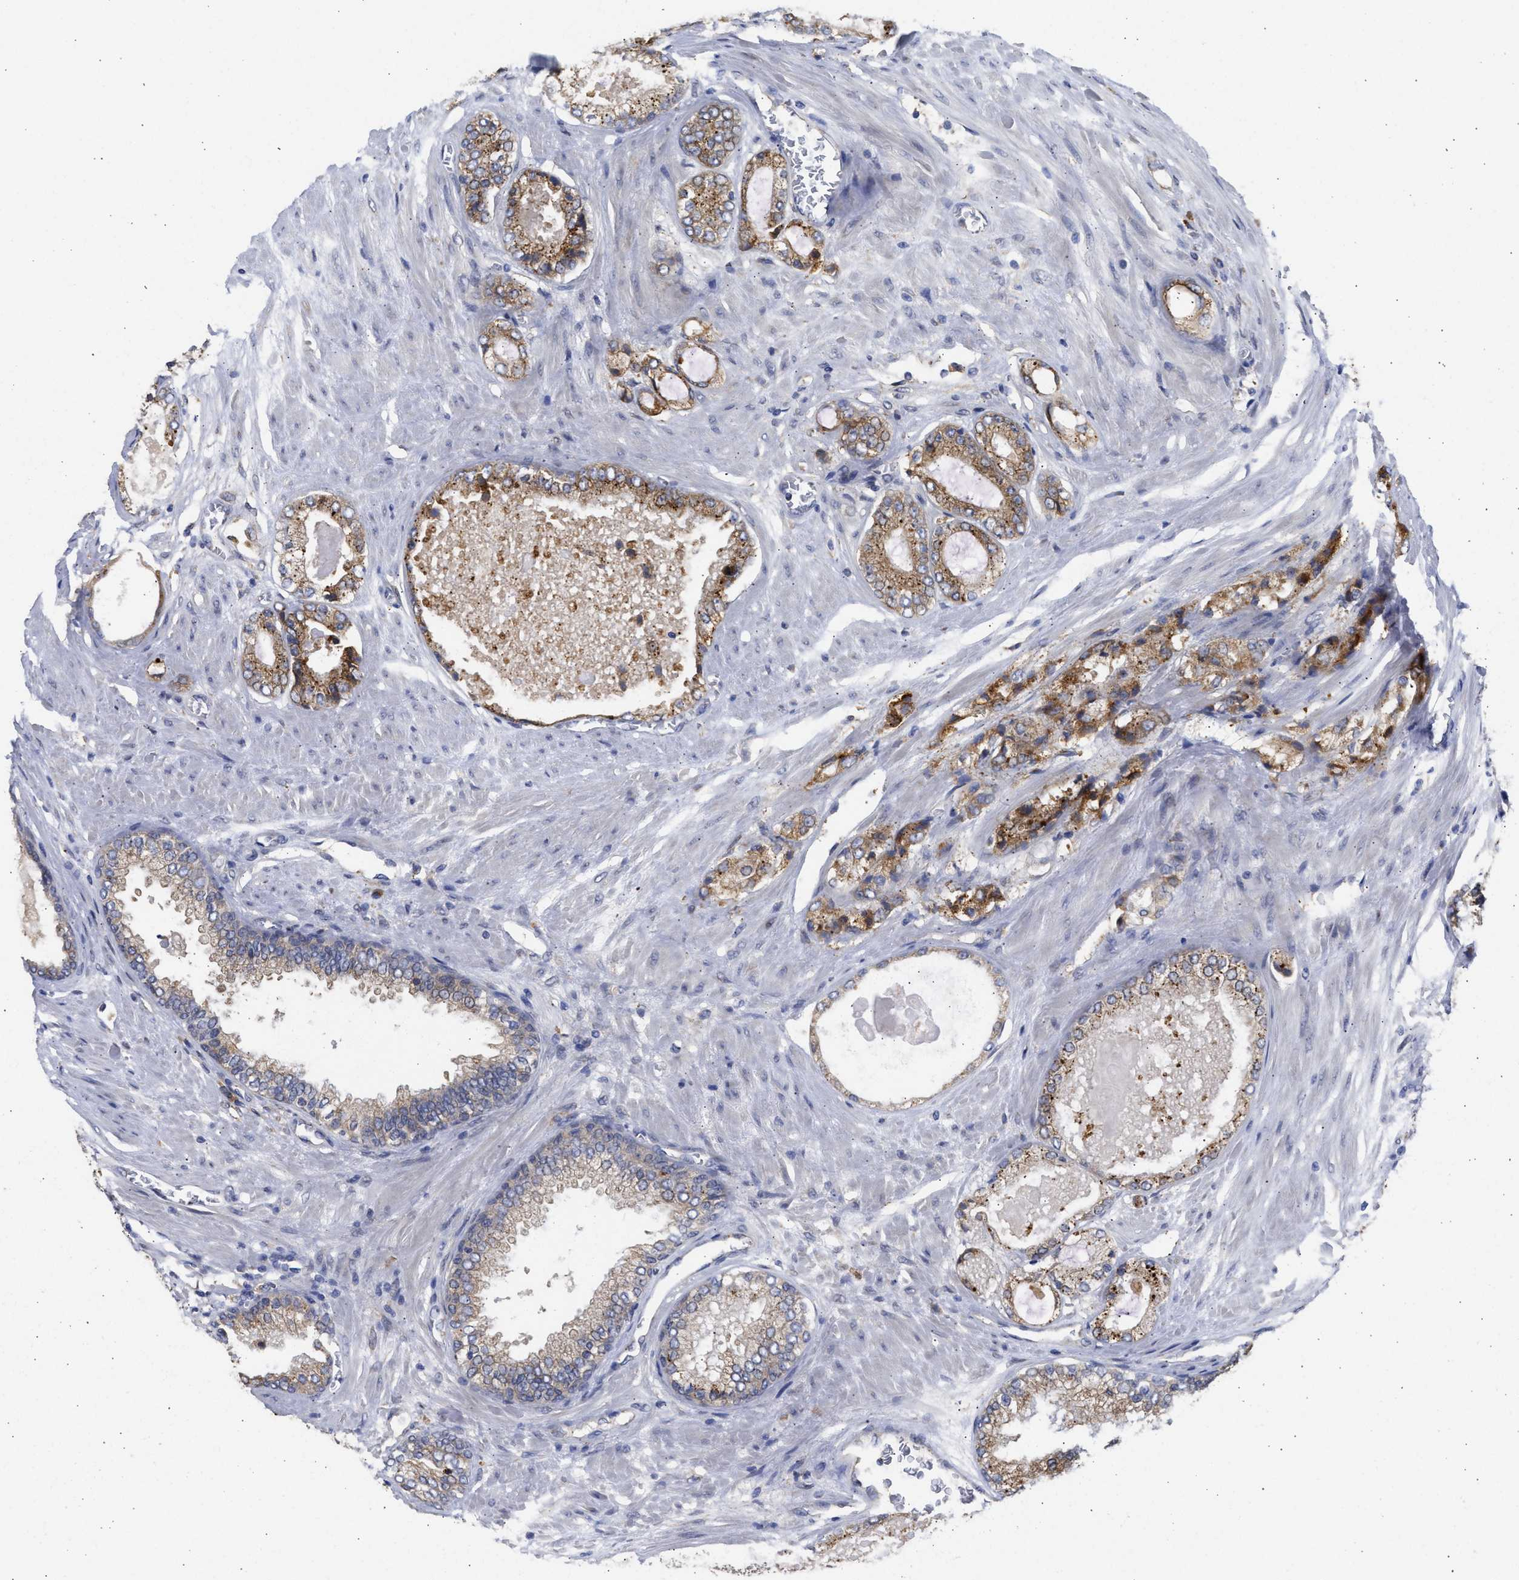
{"staining": {"intensity": "moderate", "quantity": "25%-75%", "location": "cytoplasmic/membranous"}, "tissue": "prostate cancer", "cell_type": "Tumor cells", "image_type": "cancer", "snomed": [{"axis": "morphology", "description": "Adenocarcinoma, High grade"}, {"axis": "topography", "description": "Prostate"}], "caption": "Prostate cancer (high-grade adenocarcinoma) stained with DAB (3,3'-diaminobenzidine) immunohistochemistry displays medium levels of moderate cytoplasmic/membranous staining in about 25%-75% of tumor cells. (DAB = brown stain, brightfield microscopy at high magnification).", "gene": "TMED1", "patient": {"sex": "male", "age": 65}}